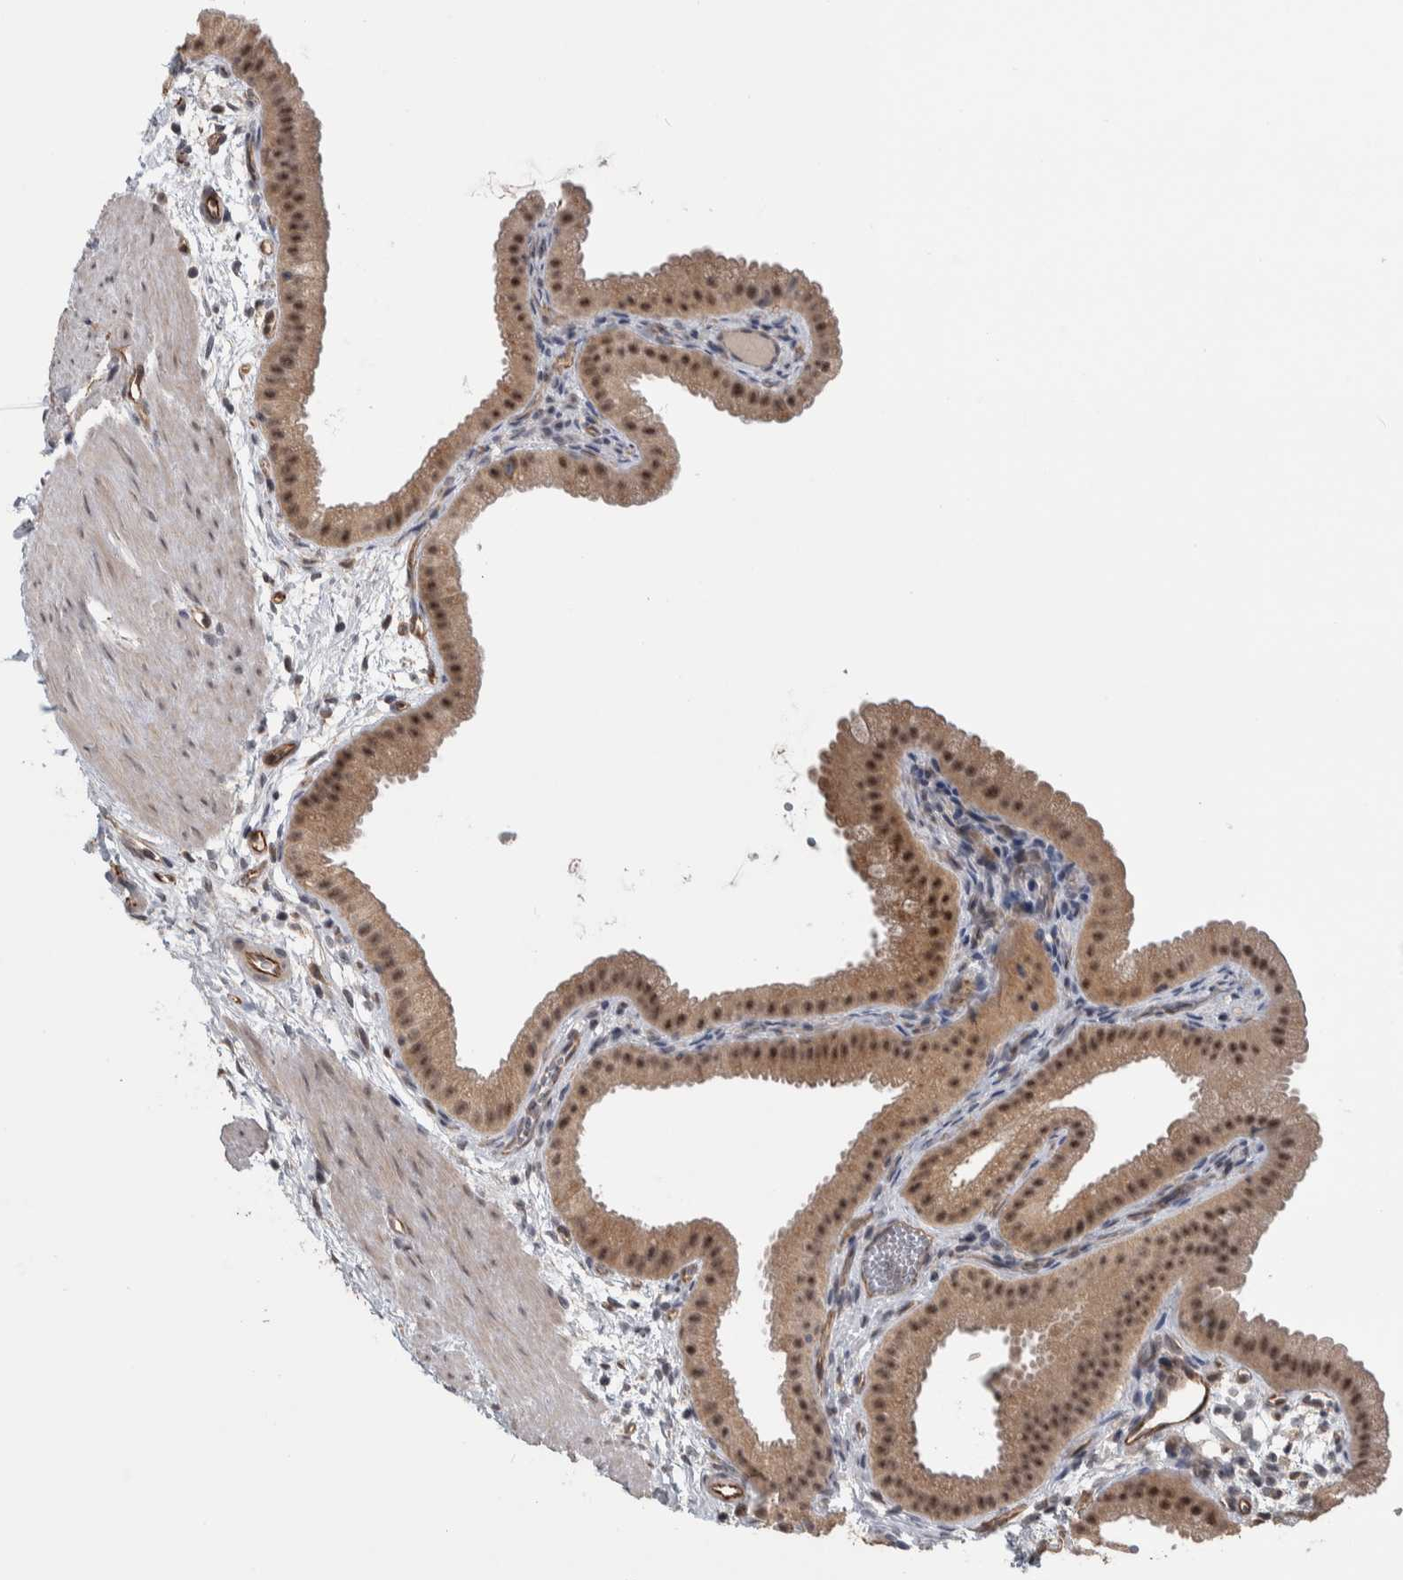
{"staining": {"intensity": "moderate", "quantity": ">75%", "location": "cytoplasmic/membranous,nuclear"}, "tissue": "gallbladder", "cell_type": "Glandular cells", "image_type": "normal", "snomed": [{"axis": "morphology", "description": "Normal tissue, NOS"}, {"axis": "topography", "description": "Gallbladder"}], "caption": "A brown stain labels moderate cytoplasmic/membranous,nuclear expression of a protein in glandular cells of normal human gallbladder. (DAB (3,3'-diaminobenzidine) IHC, brown staining for protein, blue staining for nuclei).", "gene": "PRDM4", "patient": {"sex": "female", "age": 64}}